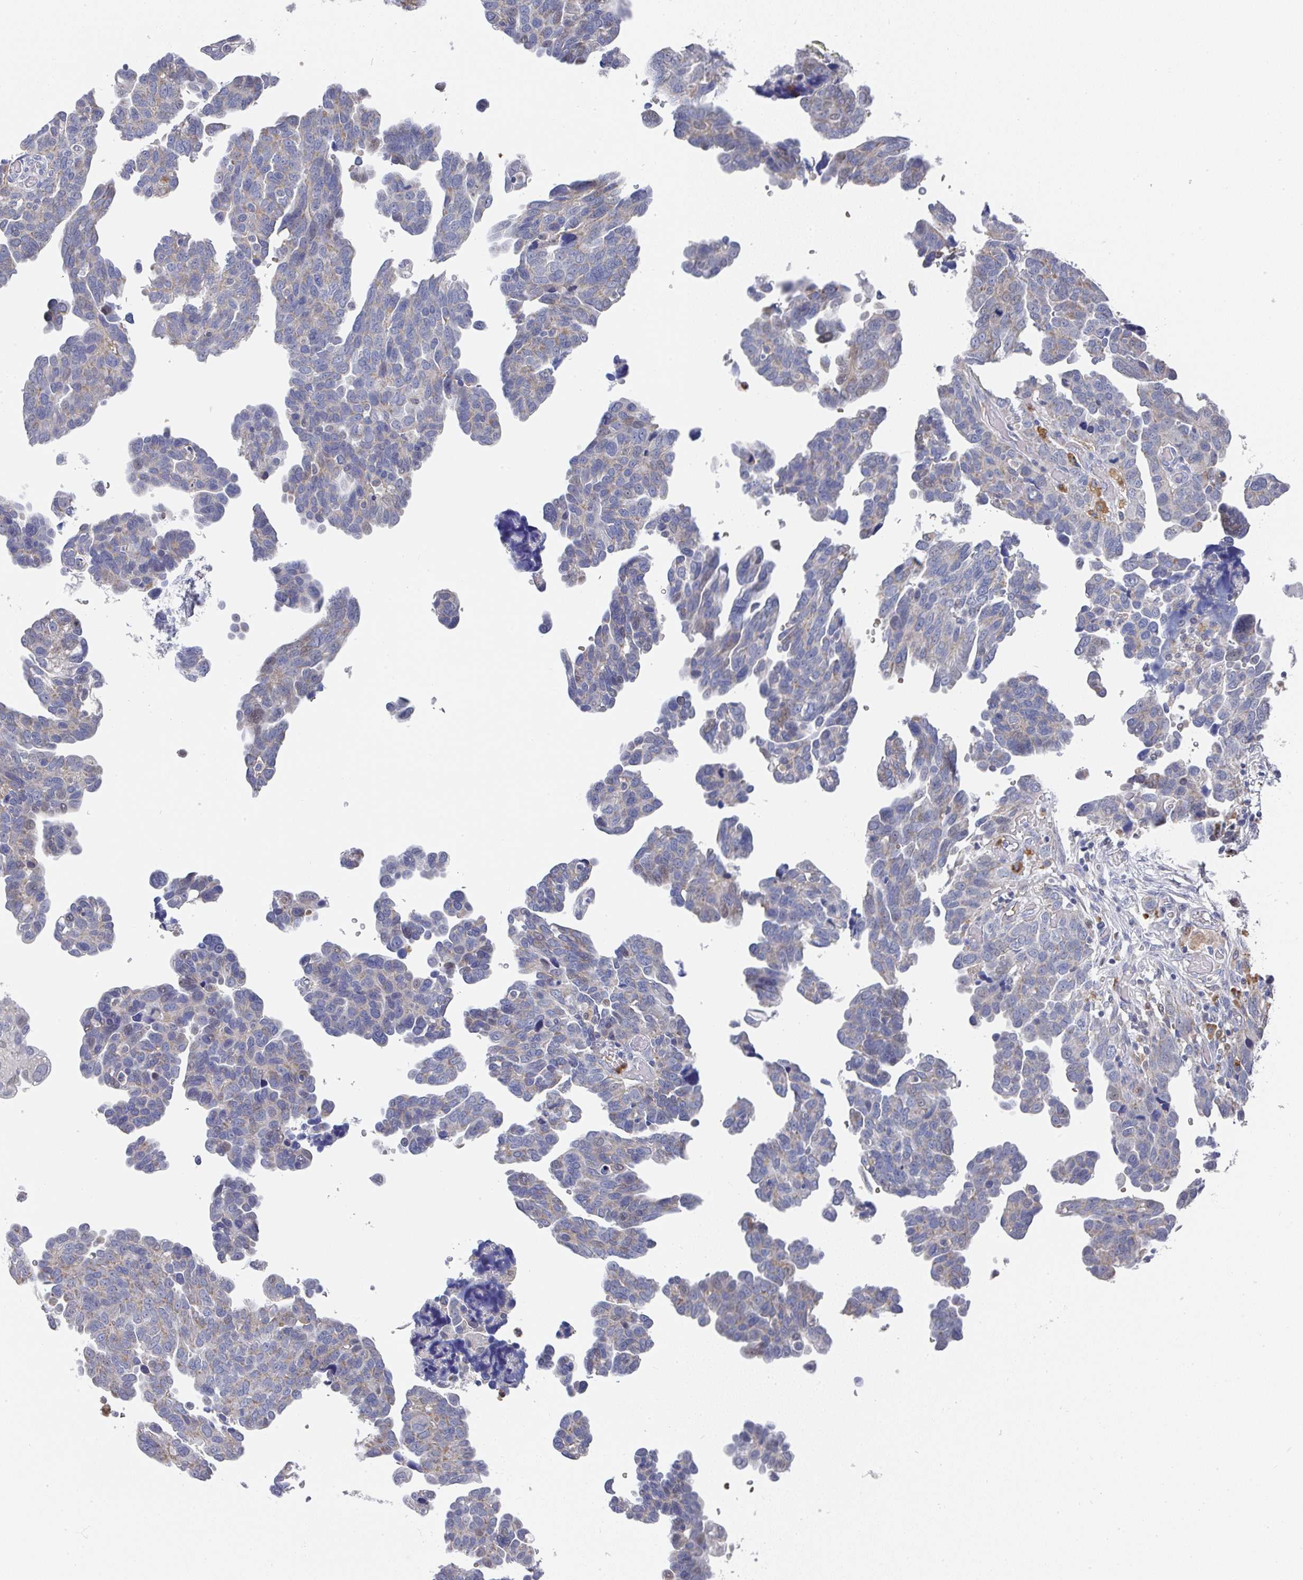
{"staining": {"intensity": "weak", "quantity": "<25%", "location": "cytoplasmic/membranous"}, "tissue": "ovarian cancer", "cell_type": "Tumor cells", "image_type": "cancer", "snomed": [{"axis": "morphology", "description": "Cystadenocarcinoma, serous, NOS"}, {"axis": "topography", "description": "Ovary"}], "caption": "Immunohistochemistry (IHC) image of ovarian cancer stained for a protein (brown), which displays no positivity in tumor cells.", "gene": "NCF1", "patient": {"sex": "female", "age": 64}}